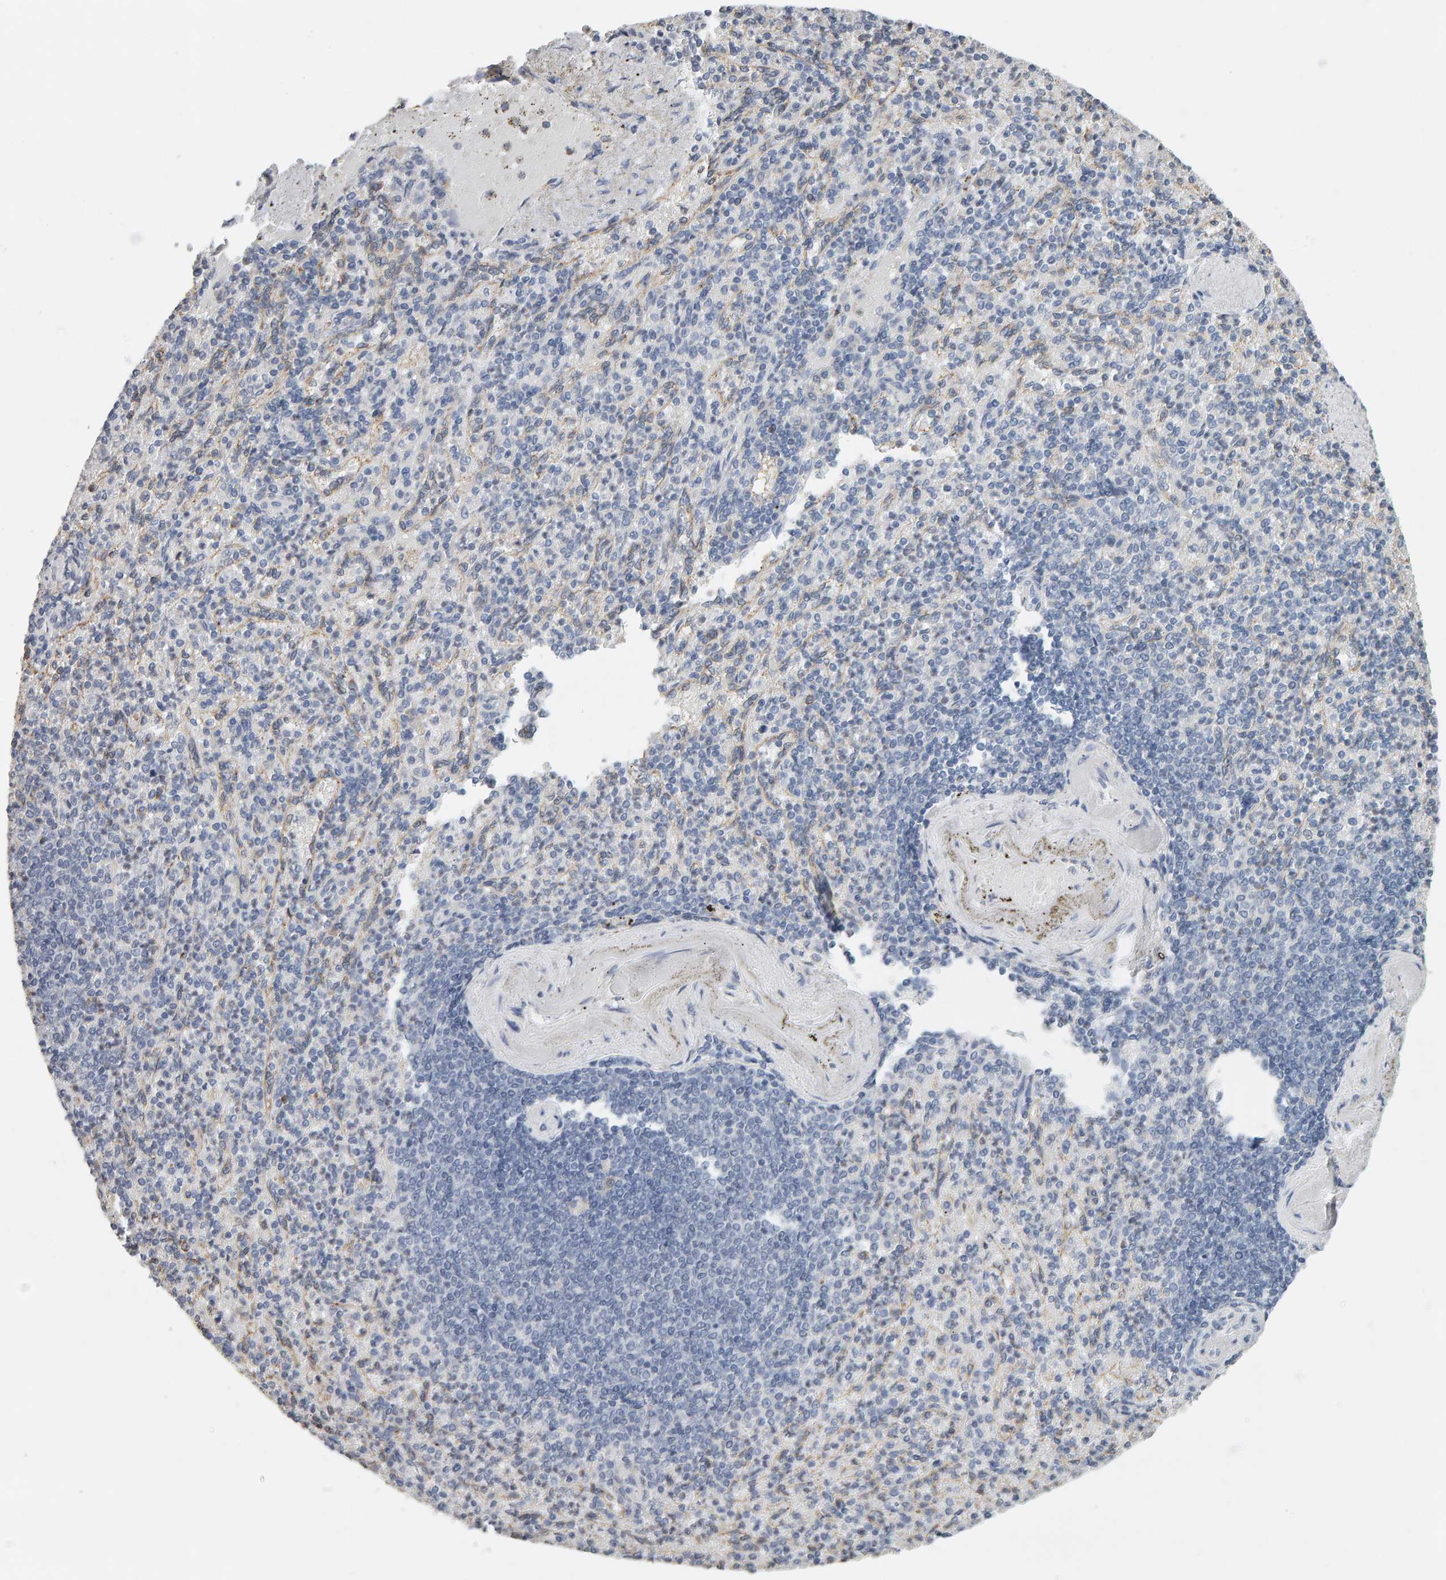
{"staining": {"intensity": "negative", "quantity": "none", "location": "none"}, "tissue": "spleen", "cell_type": "Cells in red pulp", "image_type": "normal", "snomed": [{"axis": "morphology", "description": "Normal tissue, NOS"}, {"axis": "topography", "description": "Spleen"}], "caption": "IHC micrograph of unremarkable spleen stained for a protein (brown), which displays no positivity in cells in red pulp. Nuclei are stained in blue.", "gene": "ADHFE1", "patient": {"sex": "female", "age": 74}}